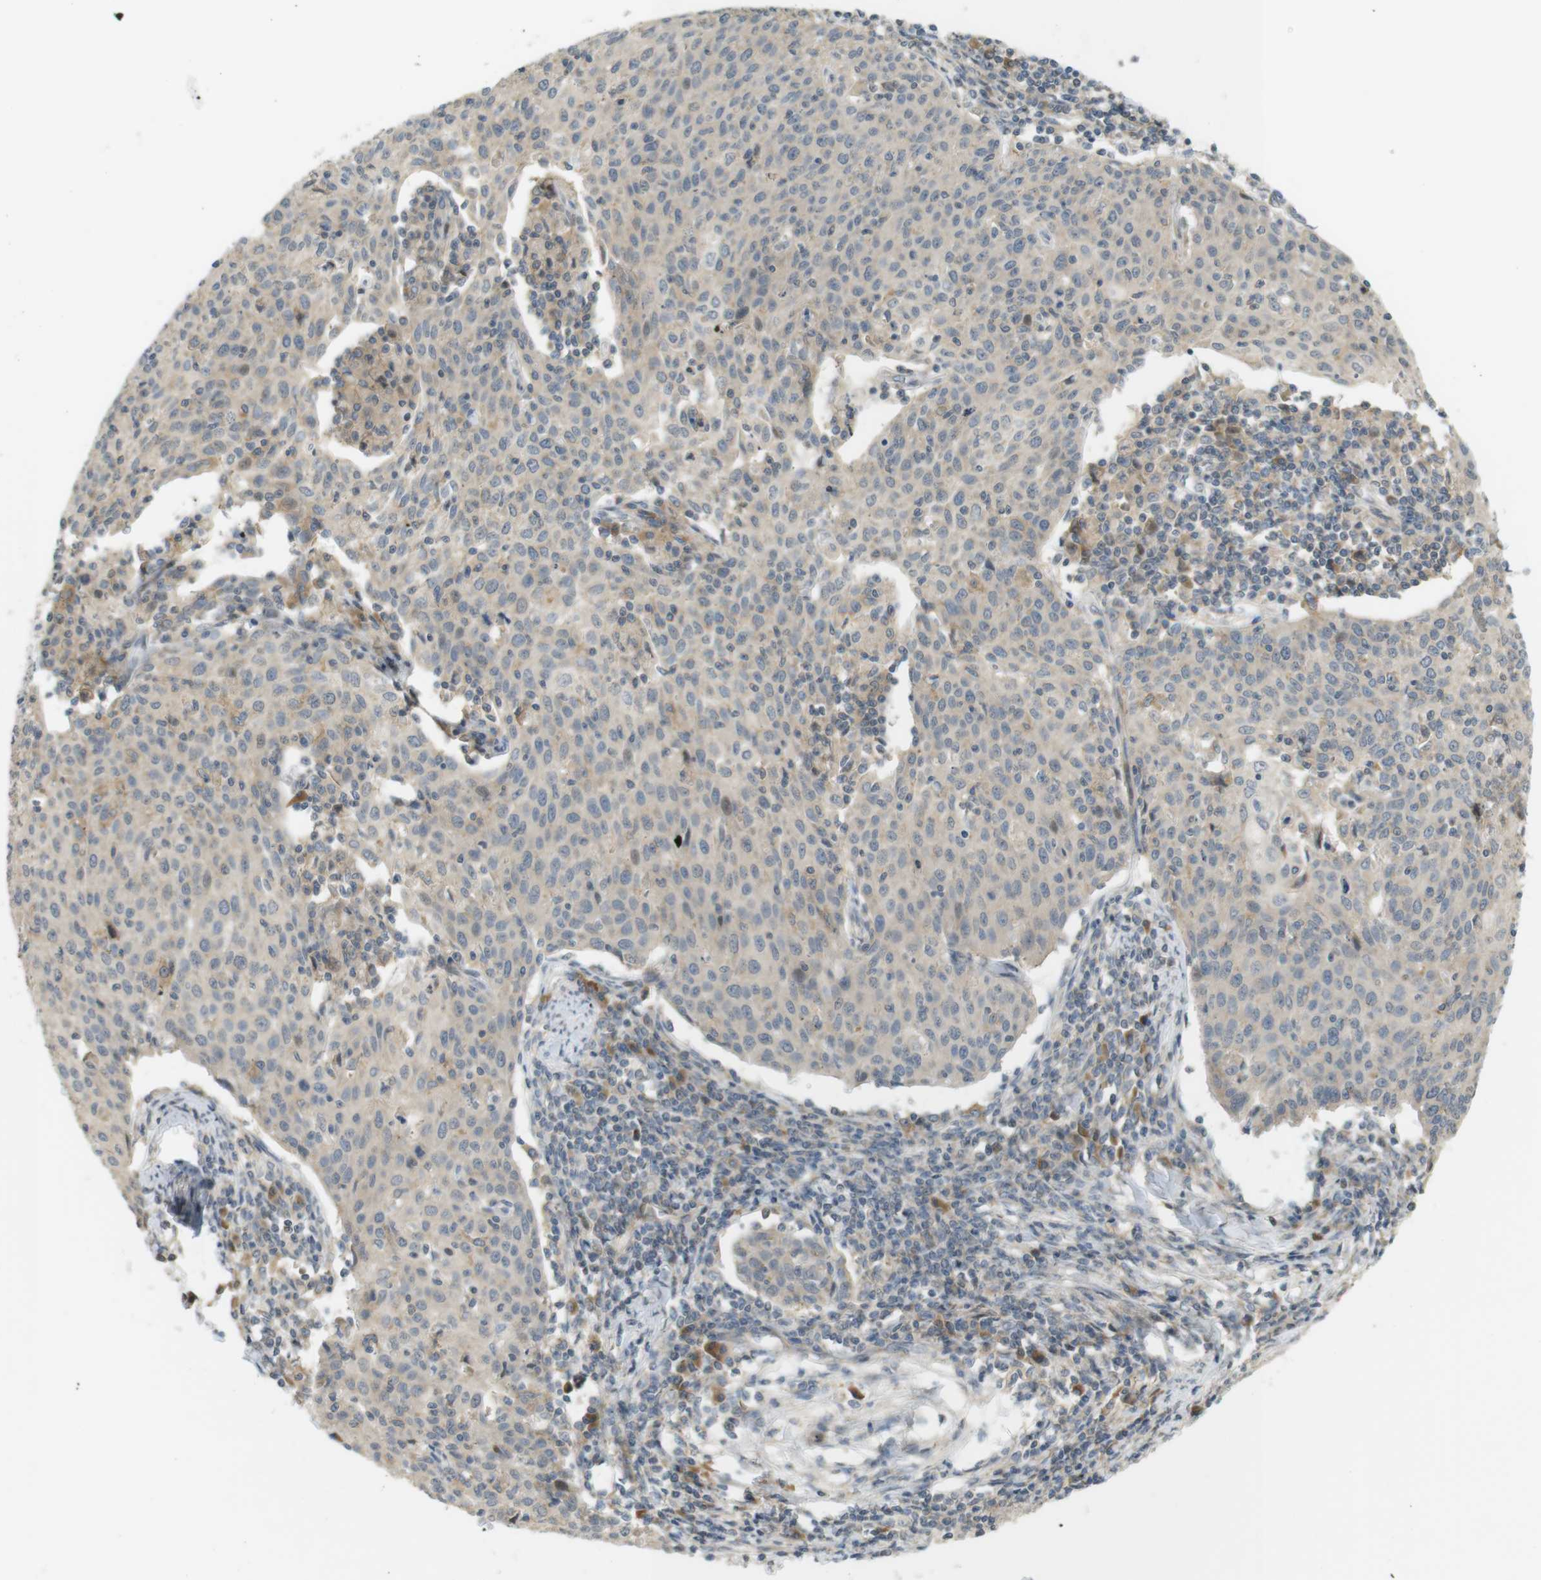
{"staining": {"intensity": "negative", "quantity": "none", "location": "none"}, "tissue": "cervical cancer", "cell_type": "Tumor cells", "image_type": "cancer", "snomed": [{"axis": "morphology", "description": "Squamous cell carcinoma, NOS"}, {"axis": "topography", "description": "Cervix"}], "caption": "Immunohistochemistry of squamous cell carcinoma (cervical) demonstrates no staining in tumor cells.", "gene": "CLRN3", "patient": {"sex": "female", "age": 38}}